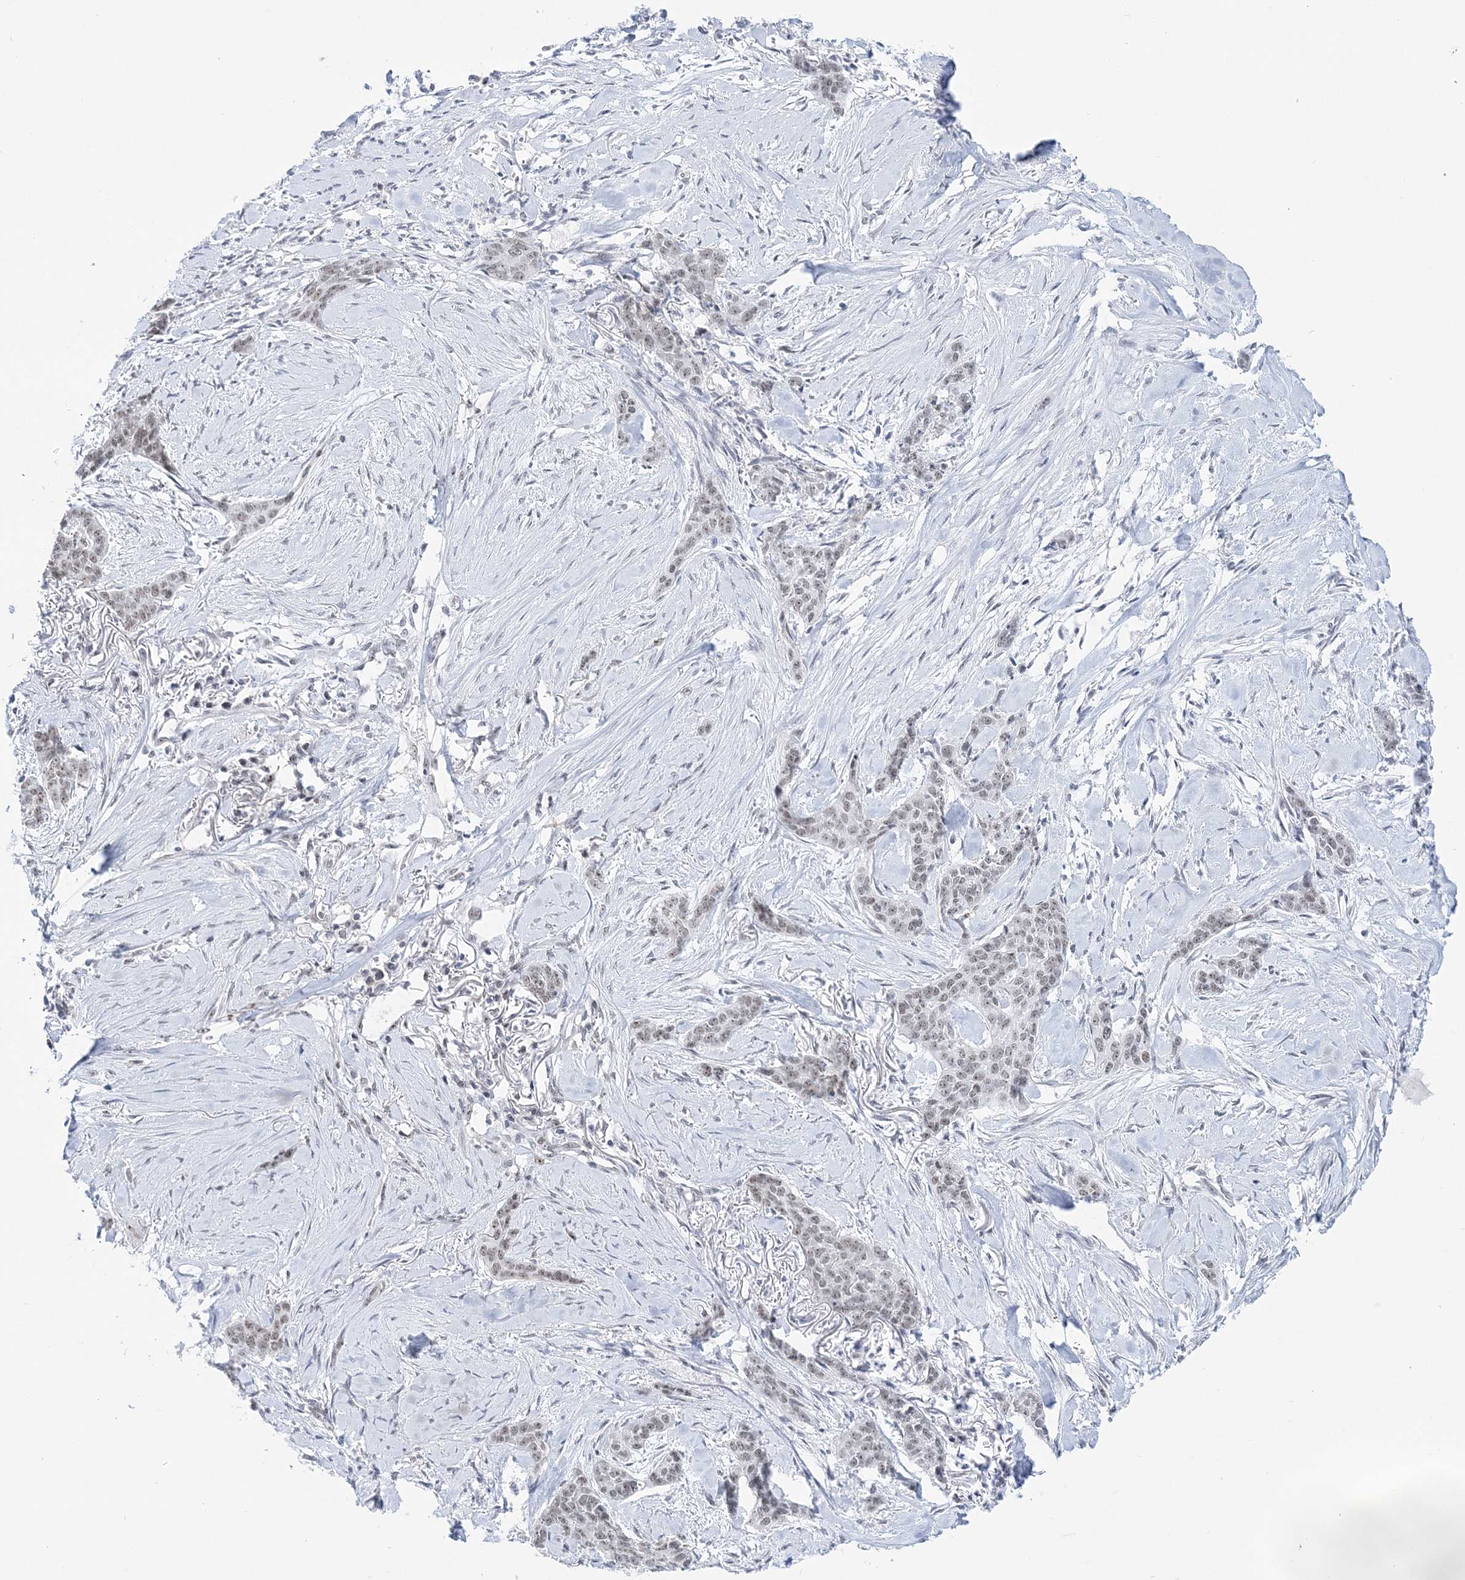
{"staining": {"intensity": "weak", "quantity": "<25%", "location": "nuclear"}, "tissue": "skin cancer", "cell_type": "Tumor cells", "image_type": "cancer", "snomed": [{"axis": "morphology", "description": "Basal cell carcinoma"}, {"axis": "topography", "description": "Skin"}], "caption": "Basal cell carcinoma (skin) was stained to show a protein in brown. There is no significant positivity in tumor cells.", "gene": "DDX21", "patient": {"sex": "female", "age": 64}}